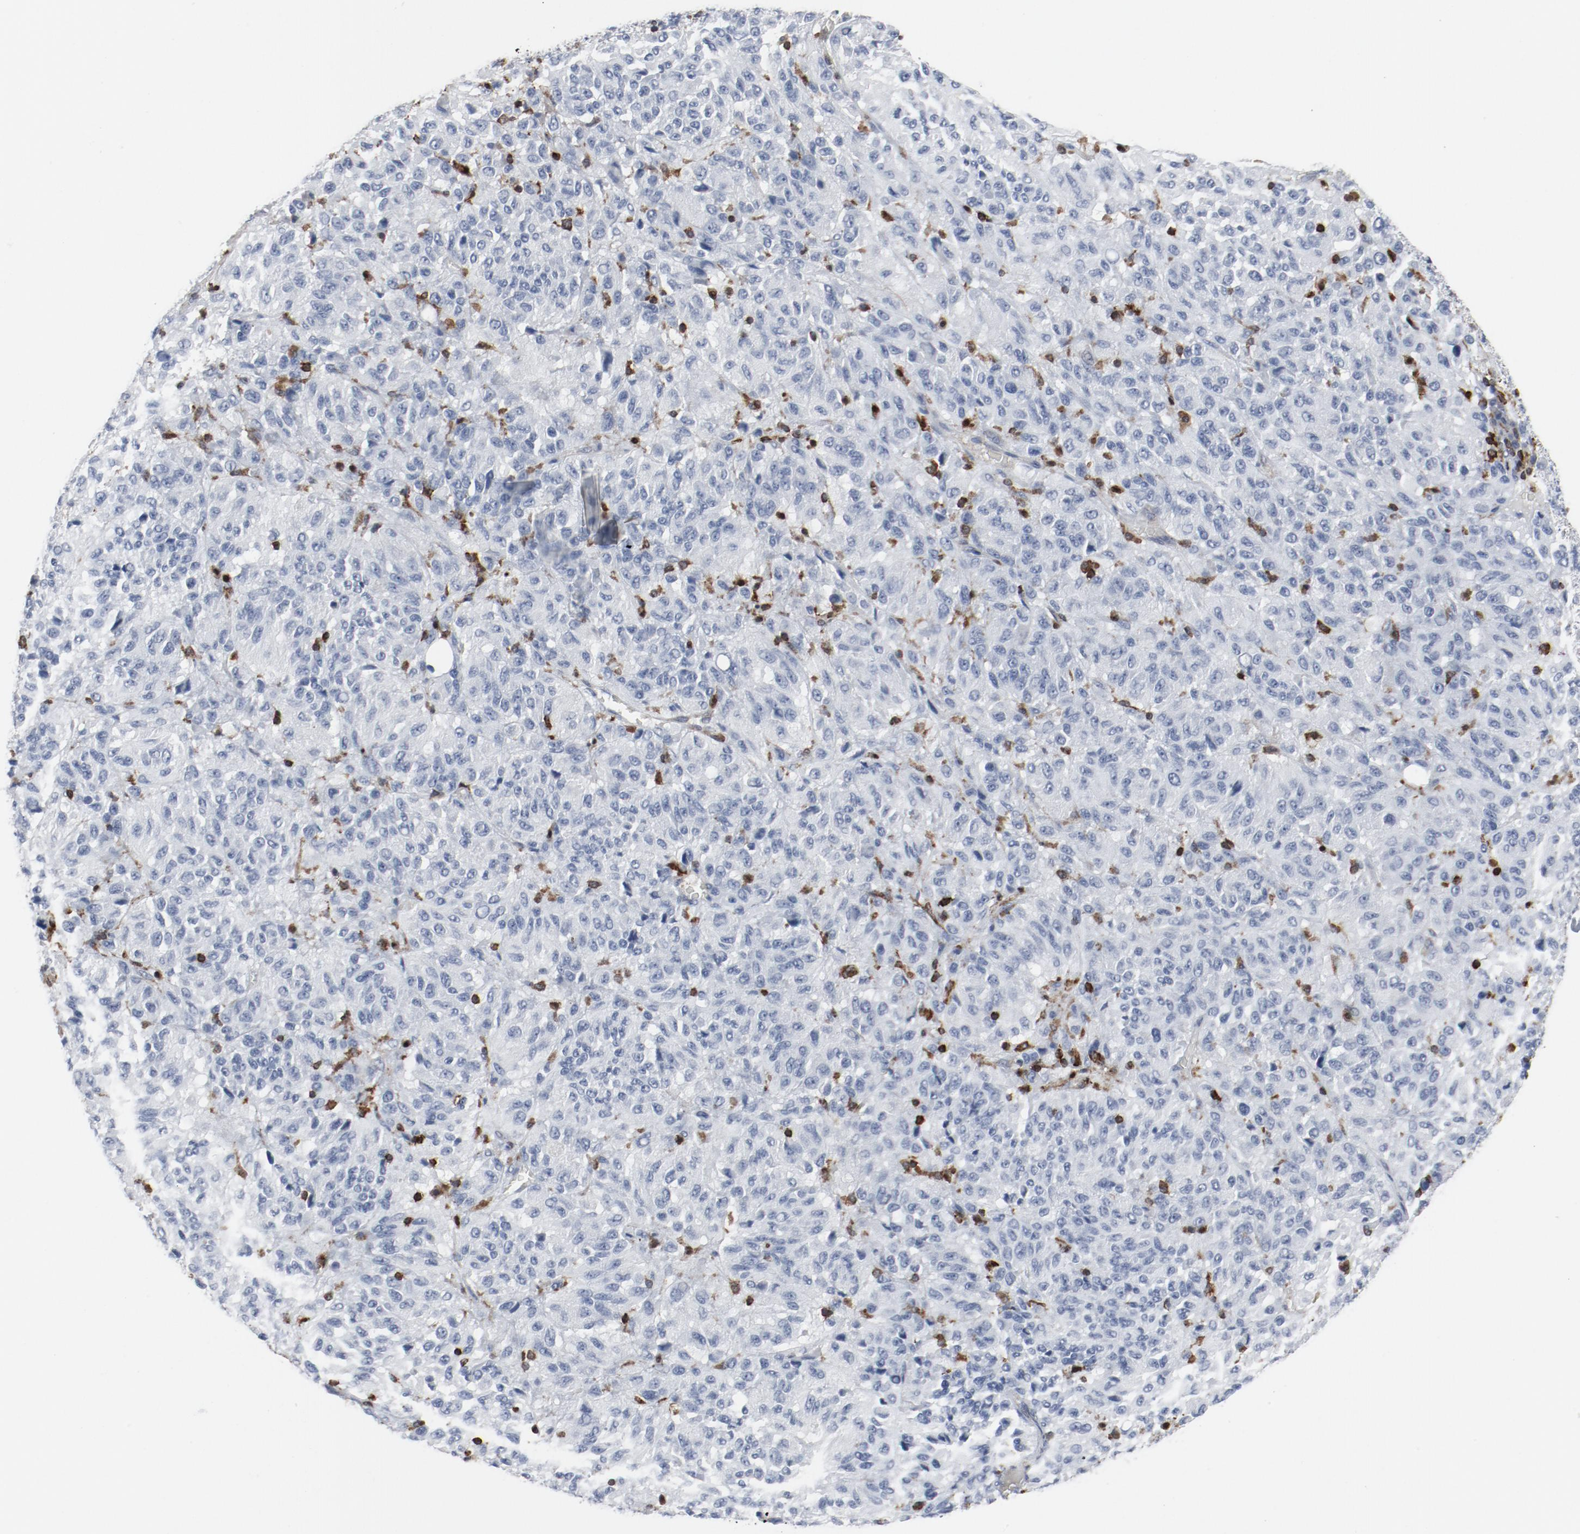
{"staining": {"intensity": "negative", "quantity": "none", "location": "none"}, "tissue": "melanoma", "cell_type": "Tumor cells", "image_type": "cancer", "snomed": [{"axis": "morphology", "description": "Malignant melanoma, Metastatic site"}, {"axis": "topography", "description": "Lung"}], "caption": "IHC micrograph of melanoma stained for a protein (brown), which shows no expression in tumor cells. The staining was performed using DAB (3,3'-diaminobenzidine) to visualize the protein expression in brown, while the nuclei were stained in blue with hematoxylin (Magnification: 20x).", "gene": "LCP2", "patient": {"sex": "male", "age": 64}}